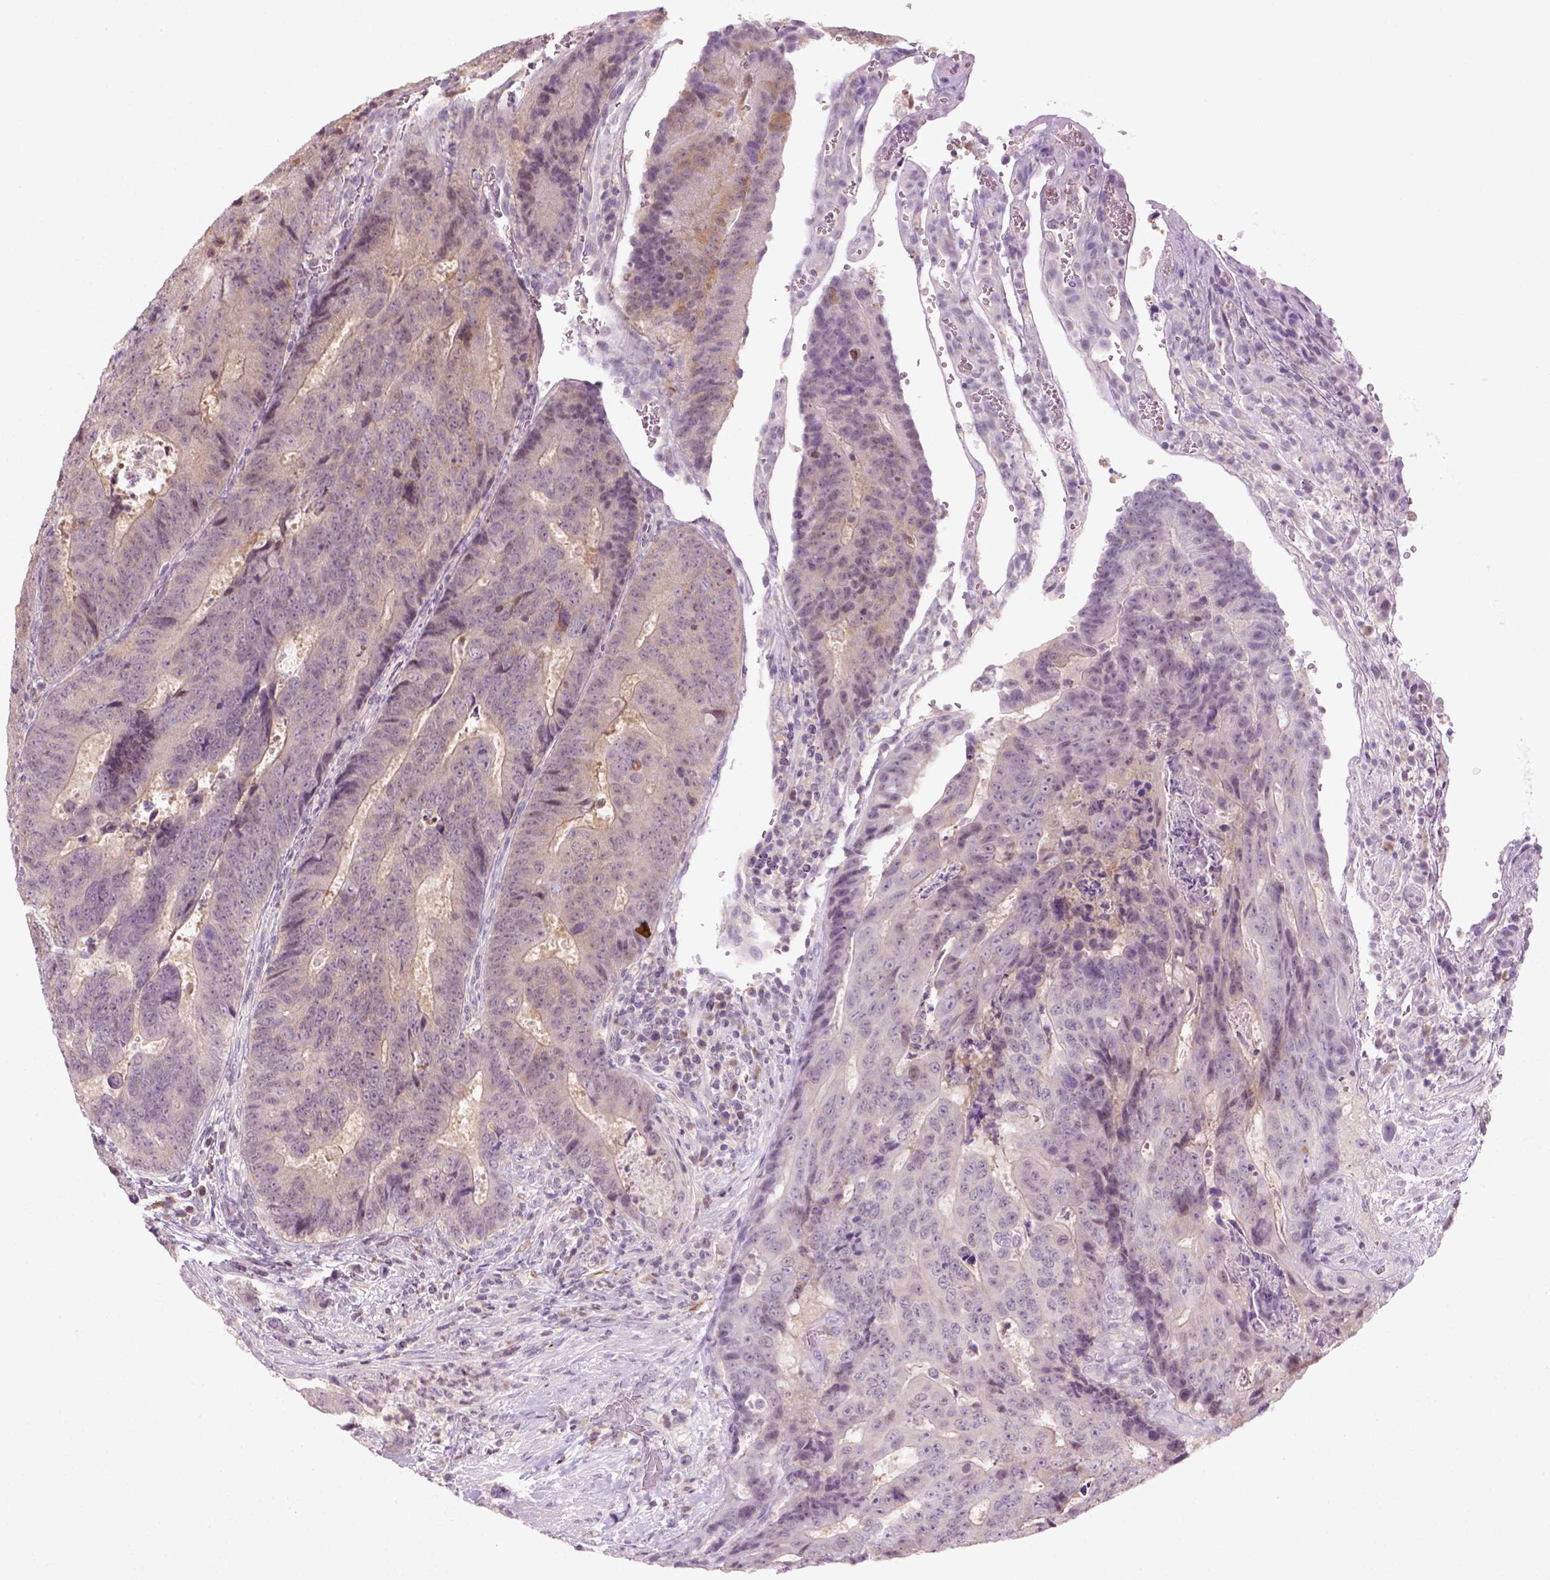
{"staining": {"intensity": "negative", "quantity": "none", "location": "none"}, "tissue": "colorectal cancer", "cell_type": "Tumor cells", "image_type": "cancer", "snomed": [{"axis": "morphology", "description": "Adenocarcinoma, NOS"}, {"axis": "topography", "description": "Colon"}], "caption": "Photomicrograph shows no significant protein positivity in tumor cells of colorectal cancer (adenocarcinoma). Brightfield microscopy of IHC stained with DAB (3,3'-diaminobenzidine) (brown) and hematoxylin (blue), captured at high magnification.", "gene": "GOT1", "patient": {"sex": "female", "age": 48}}